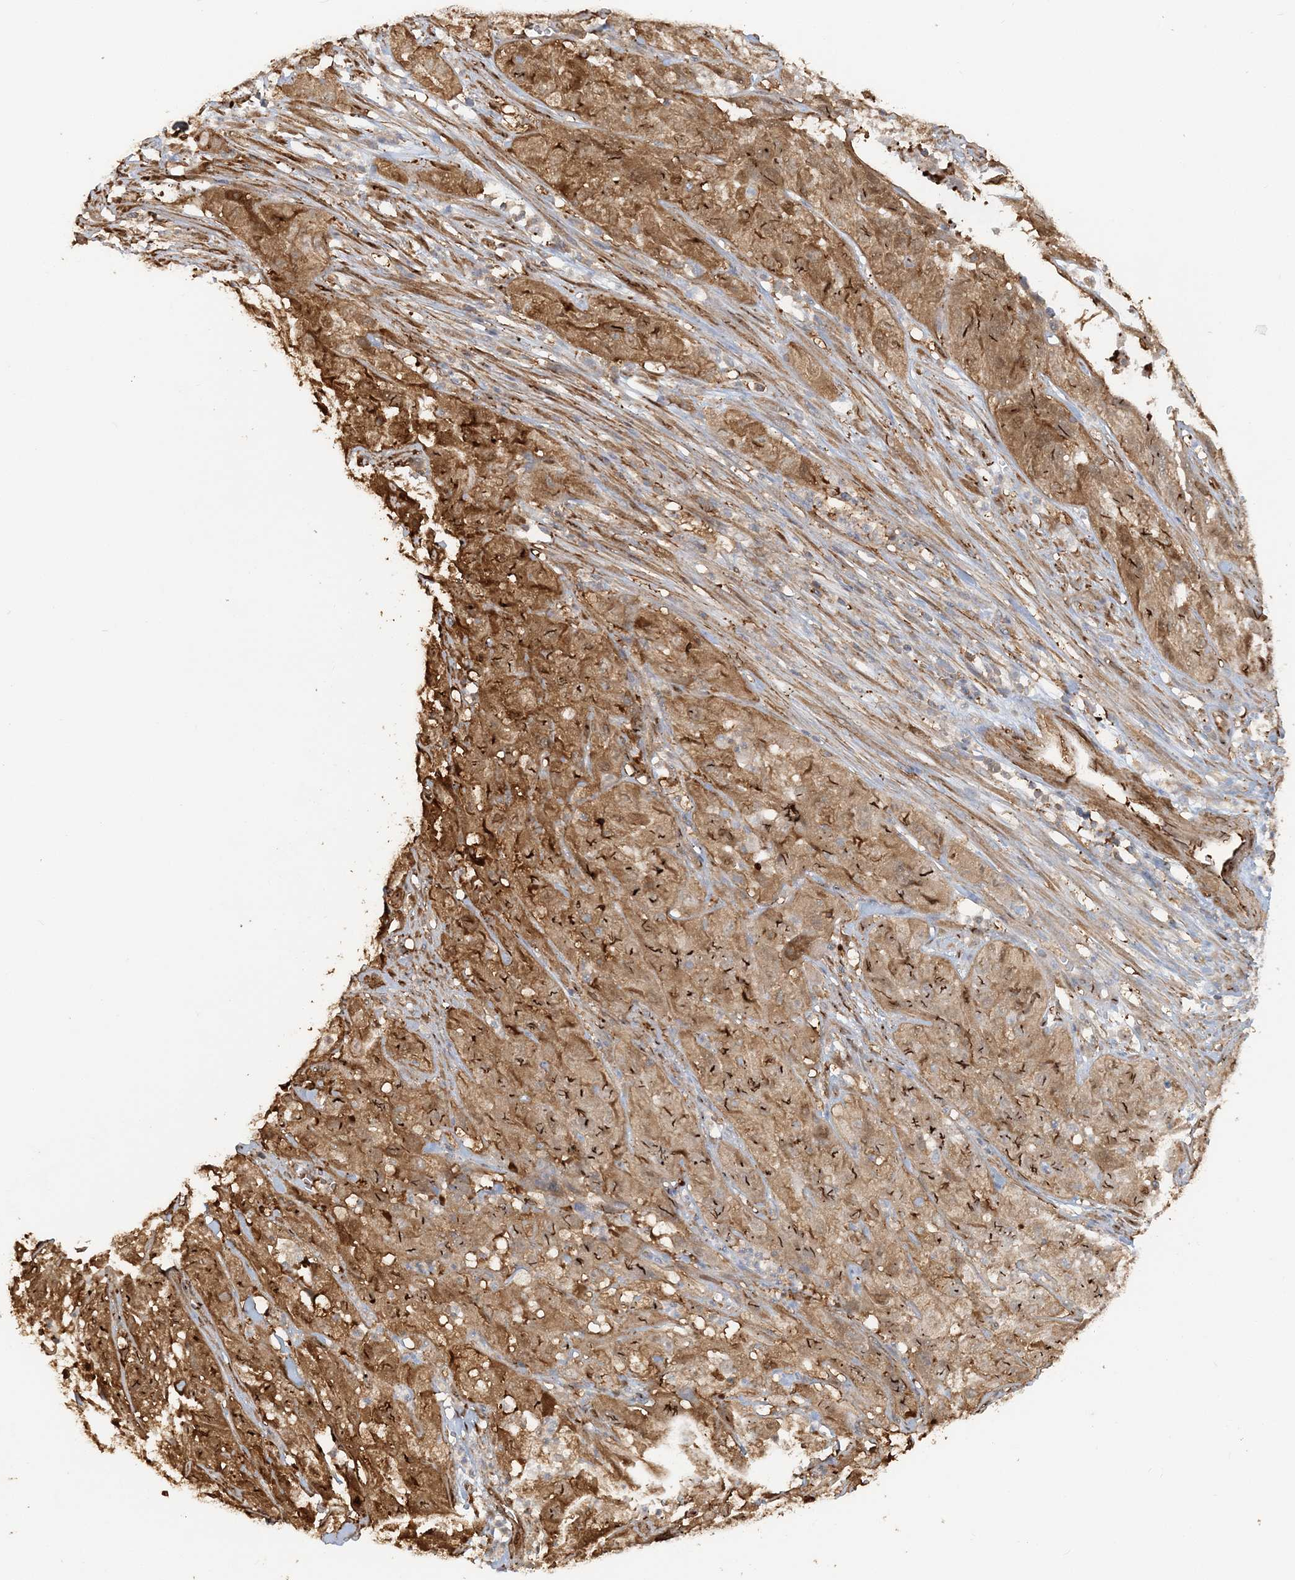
{"staining": {"intensity": "moderate", "quantity": ">75%", "location": "cytoplasmic/membranous"}, "tissue": "cervical cancer", "cell_type": "Tumor cells", "image_type": "cancer", "snomed": [{"axis": "morphology", "description": "Squamous cell carcinoma, NOS"}, {"axis": "topography", "description": "Cervix"}], "caption": "A photomicrograph showing moderate cytoplasmic/membranous staining in about >75% of tumor cells in cervical squamous cell carcinoma, as visualized by brown immunohistochemical staining.", "gene": "DSTN", "patient": {"sex": "female", "age": 32}}